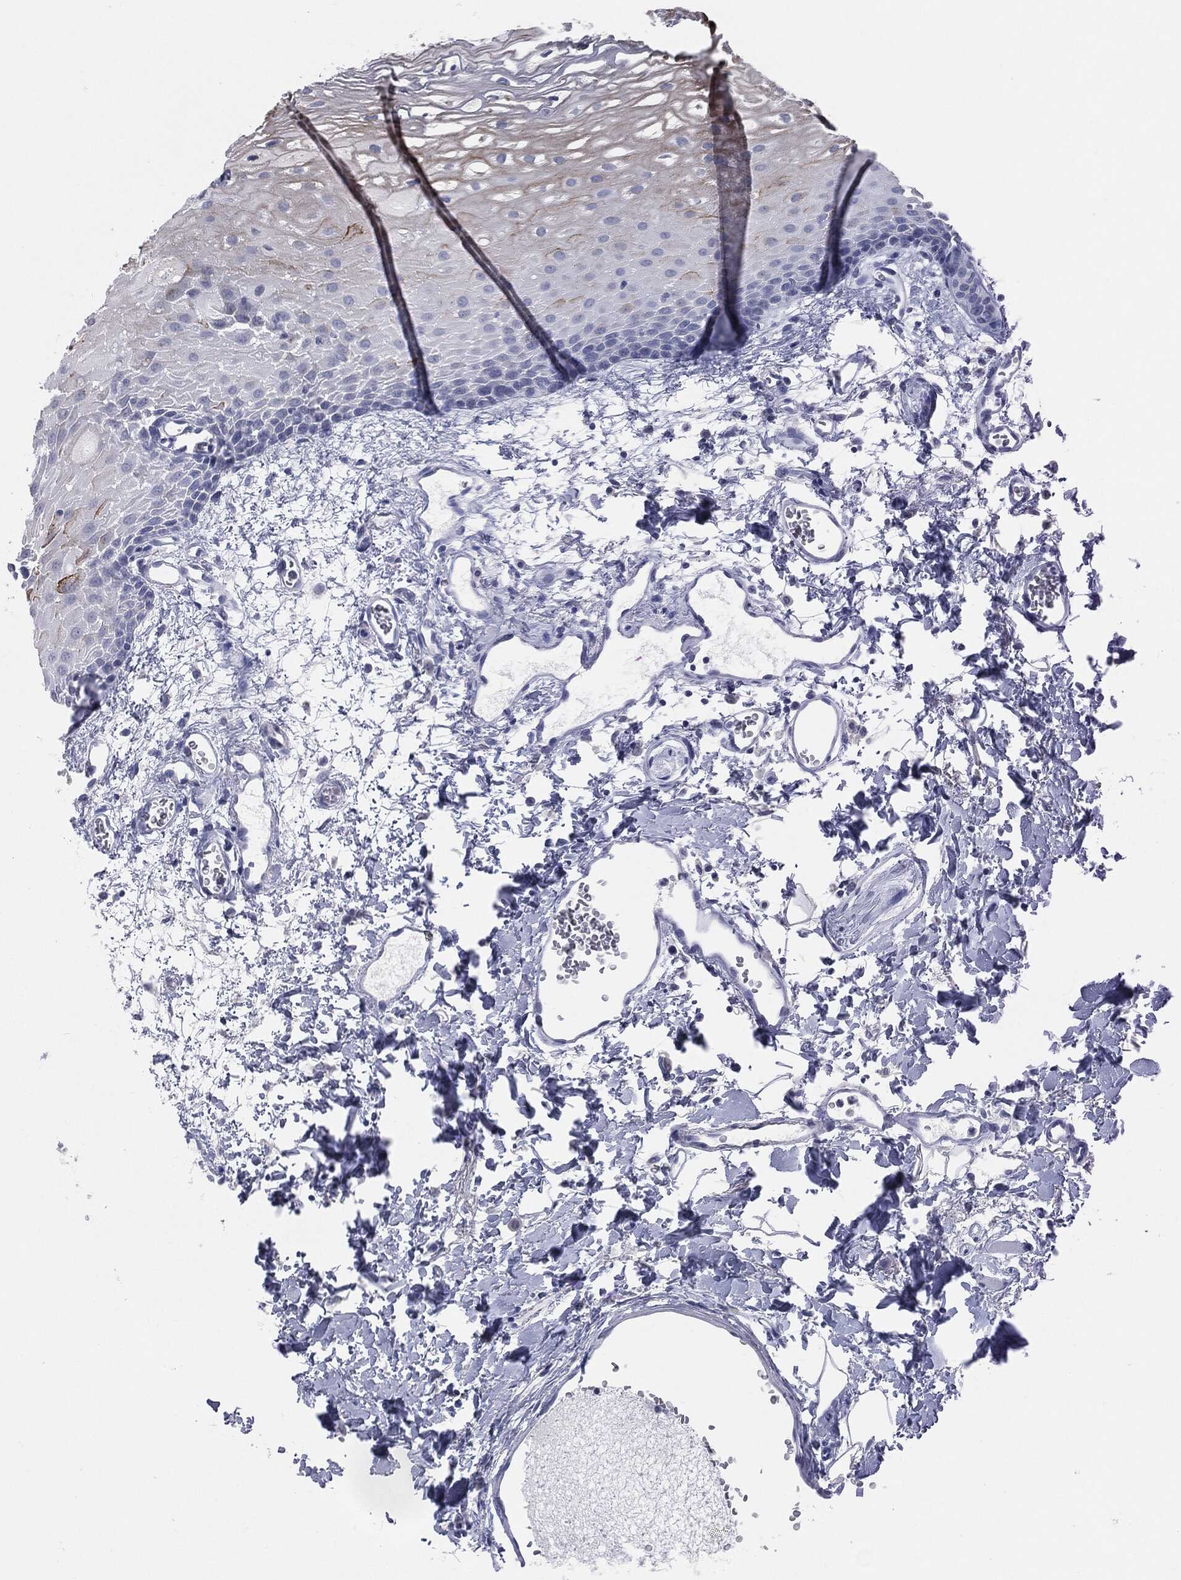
{"staining": {"intensity": "strong", "quantity": "25%-75%", "location": "cytoplasmic/membranous"}, "tissue": "oral mucosa", "cell_type": "Squamous epithelial cells", "image_type": "normal", "snomed": [{"axis": "morphology", "description": "Normal tissue, NOS"}, {"axis": "morphology", "description": "Squamous cell carcinoma, NOS"}, {"axis": "topography", "description": "Oral tissue"}, {"axis": "topography", "description": "Head-Neck"}], "caption": "DAB immunohistochemical staining of unremarkable human oral mucosa exhibits strong cytoplasmic/membranous protein expression in about 25%-75% of squamous epithelial cells.", "gene": "DMKN", "patient": {"sex": "female", "age": 70}}